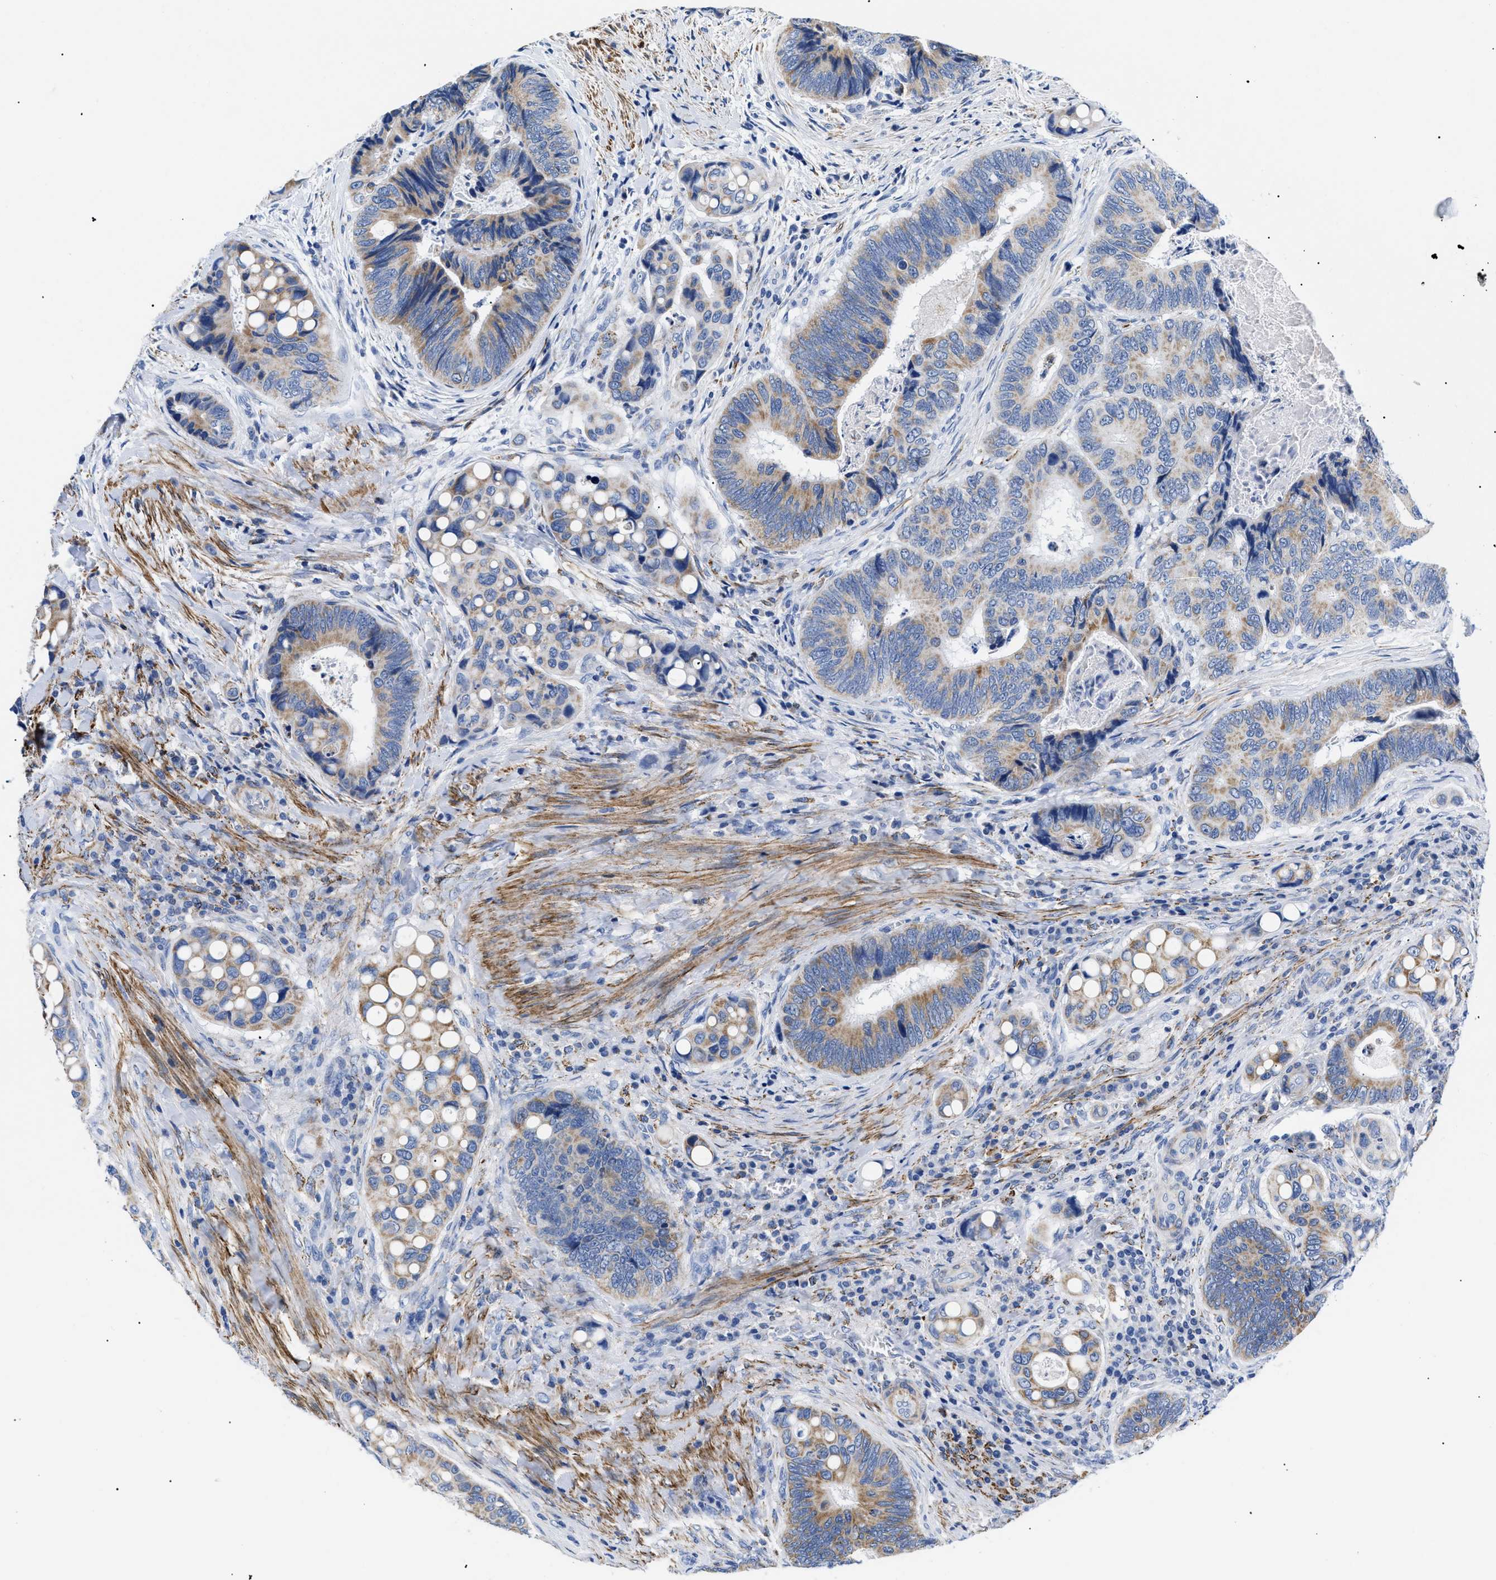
{"staining": {"intensity": "moderate", "quantity": "25%-75%", "location": "cytoplasmic/membranous"}, "tissue": "colorectal cancer", "cell_type": "Tumor cells", "image_type": "cancer", "snomed": [{"axis": "morphology", "description": "Inflammation, NOS"}, {"axis": "morphology", "description": "Adenocarcinoma, NOS"}, {"axis": "topography", "description": "Colon"}], "caption": "A medium amount of moderate cytoplasmic/membranous staining is identified in about 25%-75% of tumor cells in adenocarcinoma (colorectal) tissue.", "gene": "GPR149", "patient": {"sex": "male", "age": 72}}